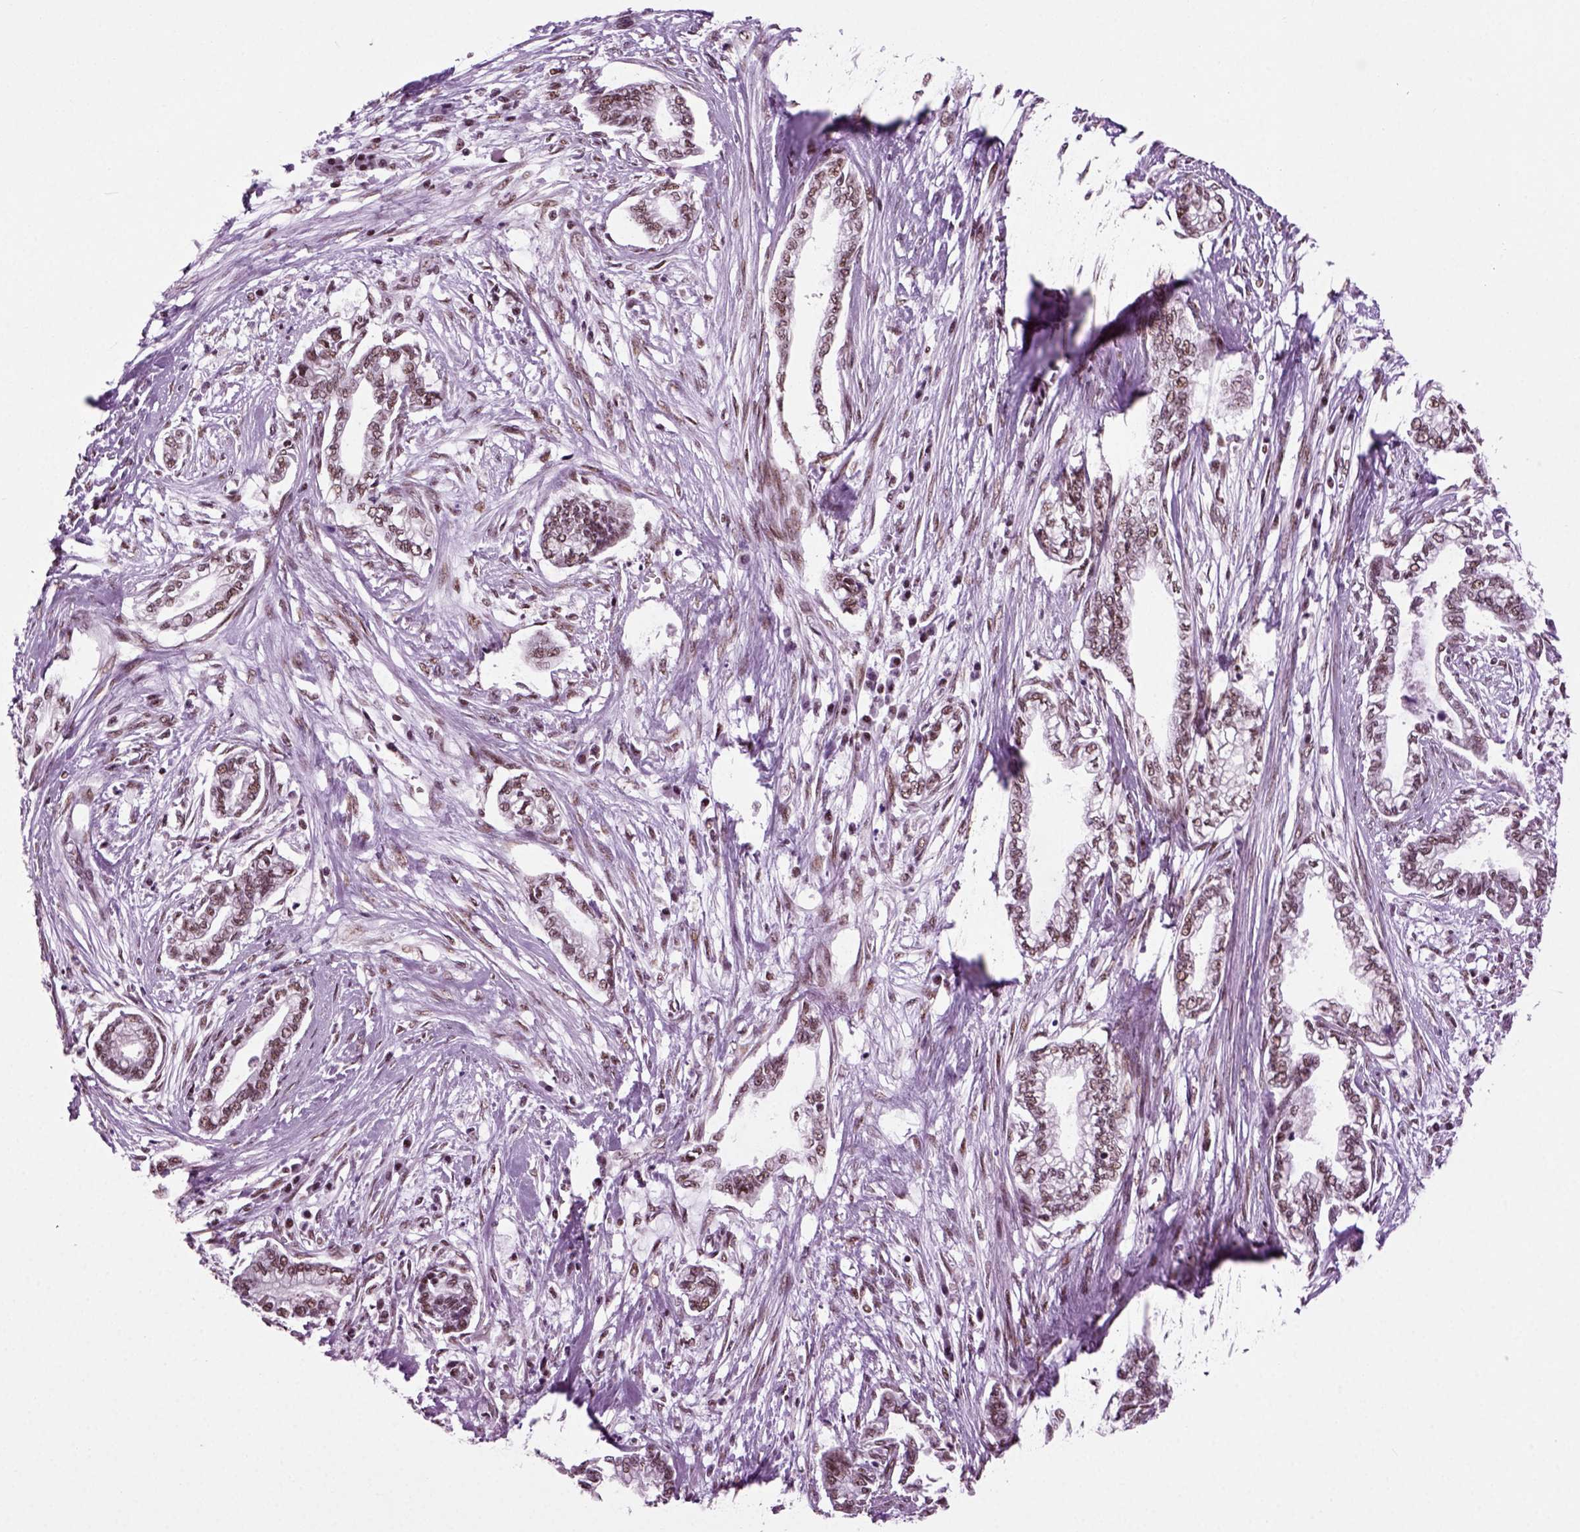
{"staining": {"intensity": "weak", "quantity": ">75%", "location": "nuclear"}, "tissue": "cervical cancer", "cell_type": "Tumor cells", "image_type": "cancer", "snomed": [{"axis": "morphology", "description": "Adenocarcinoma, NOS"}, {"axis": "topography", "description": "Cervix"}], "caption": "IHC of human cervical adenocarcinoma demonstrates low levels of weak nuclear staining in approximately >75% of tumor cells.", "gene": "RCOR3", "patient": {"sex": "female", "age": 62}}